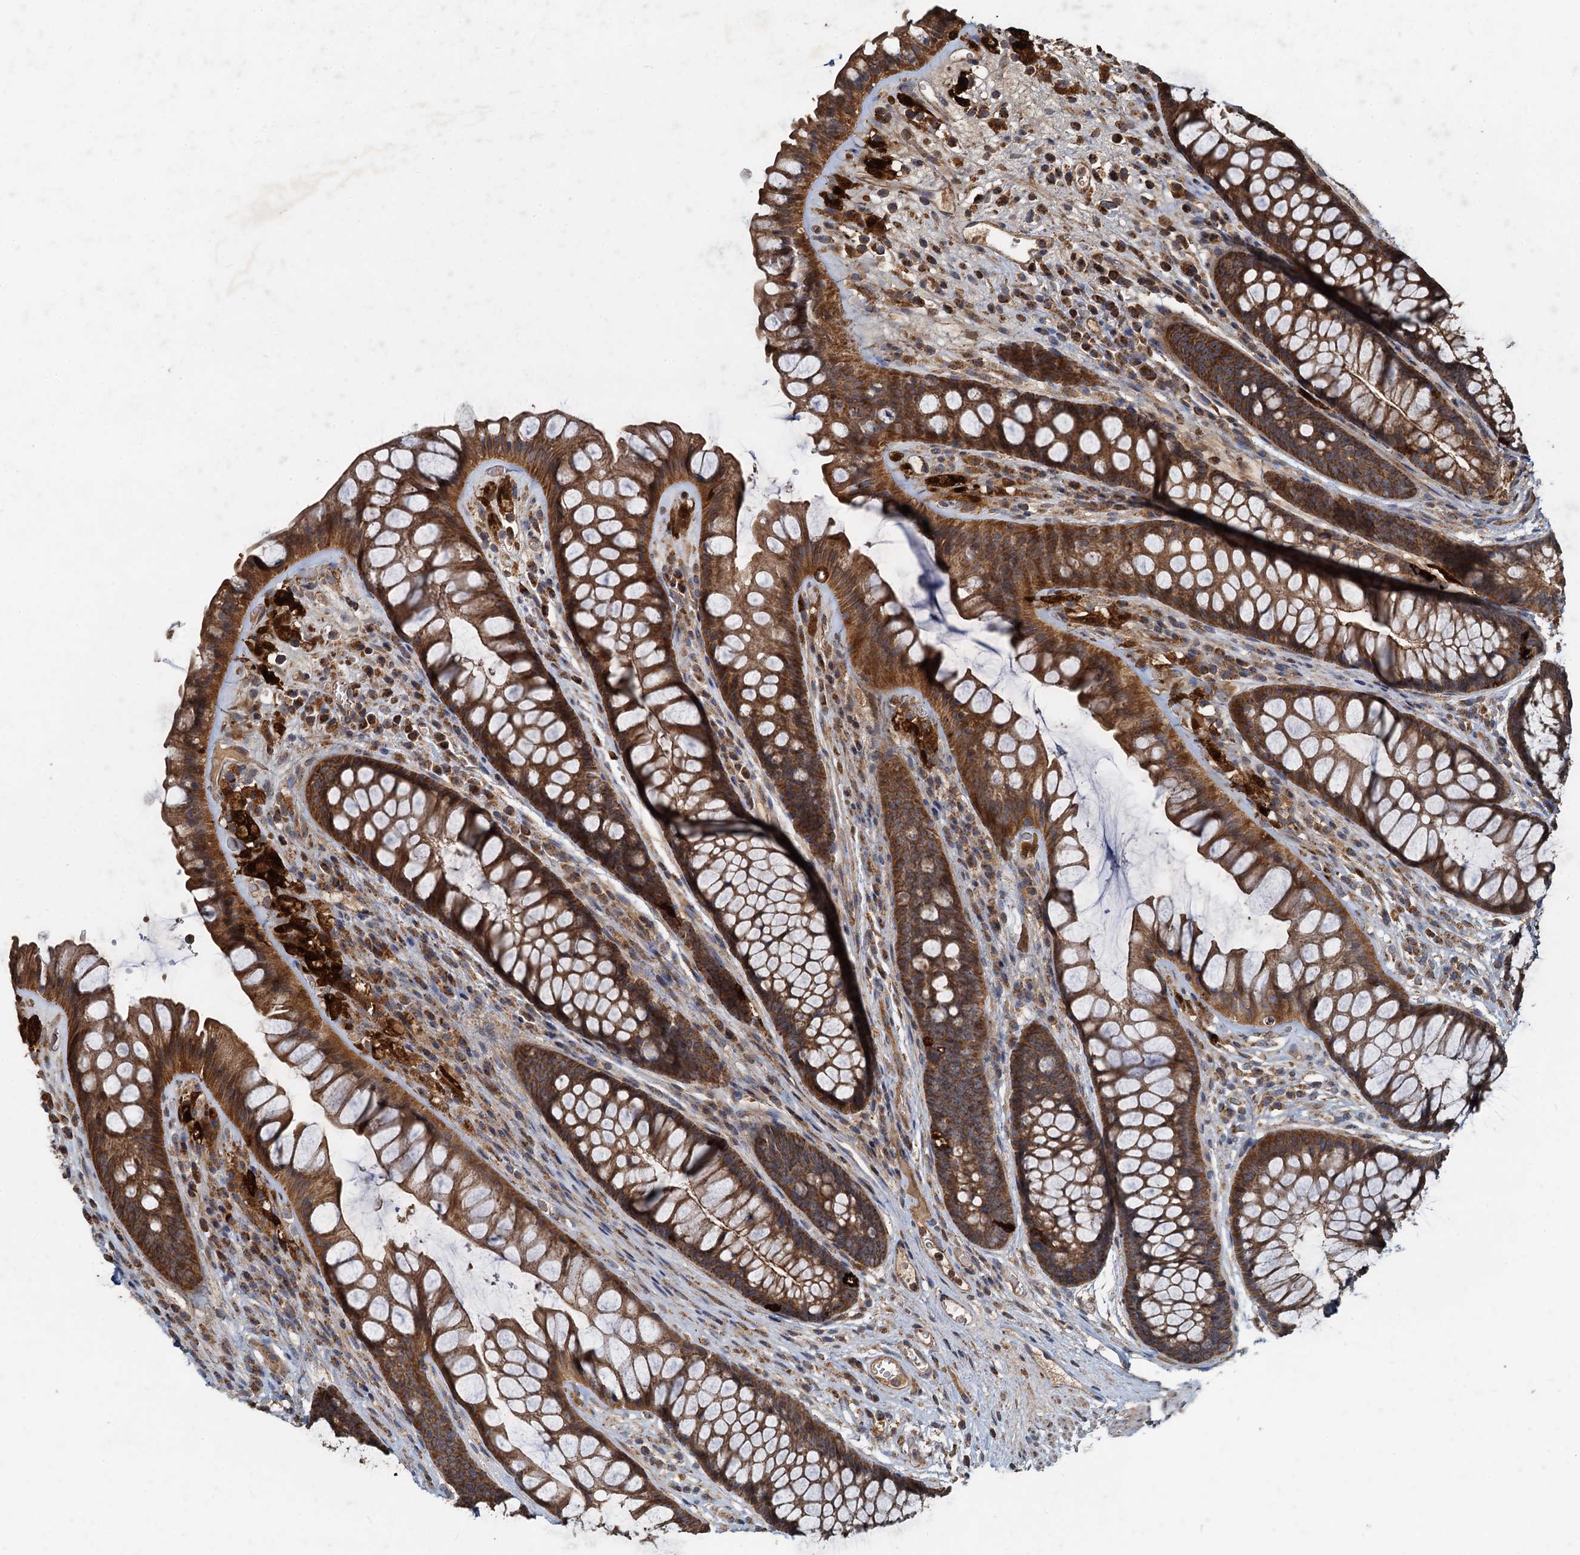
{"staining": {"intensity": "strong", "quantity": ">75%", "location": "cytoplasmic/membranous"}, "tissue": "rectum", "cell_type": "Glandular cells", "image_type": "normal", "snomed": [{"axis": "morphology", "description": "Normal tissue, NOS"}, {"axis": "topography", "description": "Rectum"}], "caption": "Strong cytoplasmic/membranous protein positivity is identified in approximately >75% of glandular cells in rectum. (DAB IHC with brightfield microscopy, high magnification).", "gene": "SDS", "patient": {"sex": "male", "age": 74}}